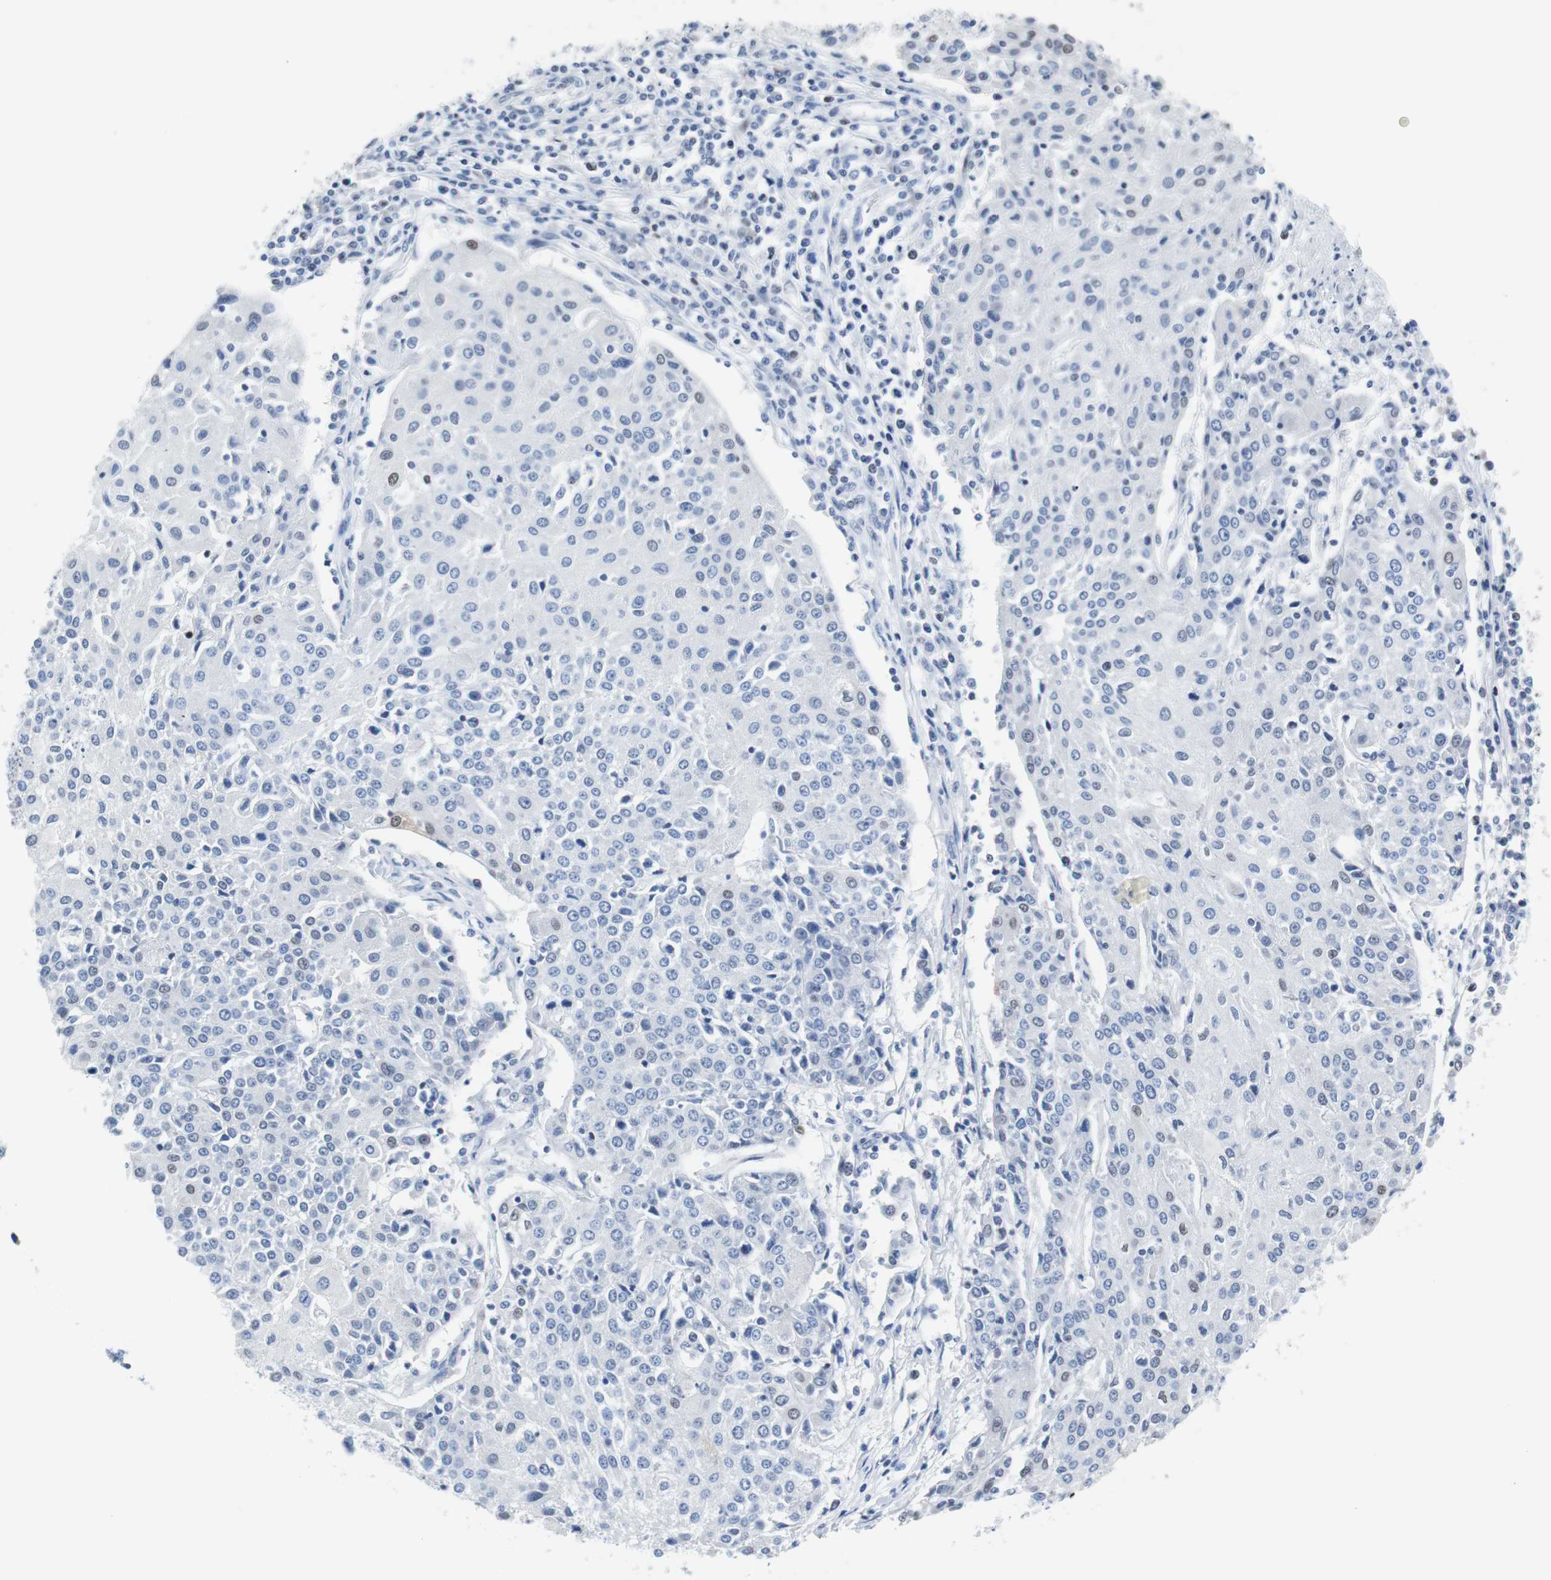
{"staining": {"intensity": "weak", "quantity": "<25%", "location": "nuclear"}, "tissue": "urothelial cancer", "cell_type": "Tumor cells", "image_type": "cancer", "snomed": [{"axis": "morphology", "description": "Urothelial carcinoma, High grade"}, {"axis": "topography", "description": "Urinary bladder"}], "caption": "DAB (3,3'-diaminobenzidine) immunohistochemical staining of high-grade urothelial carcinoma demonstrates no significant expression in tumor cells. (DAB immunohistochemistry, high magnification).", "gene": "JUN", "patient": {"sex": "female", "age": 85}}